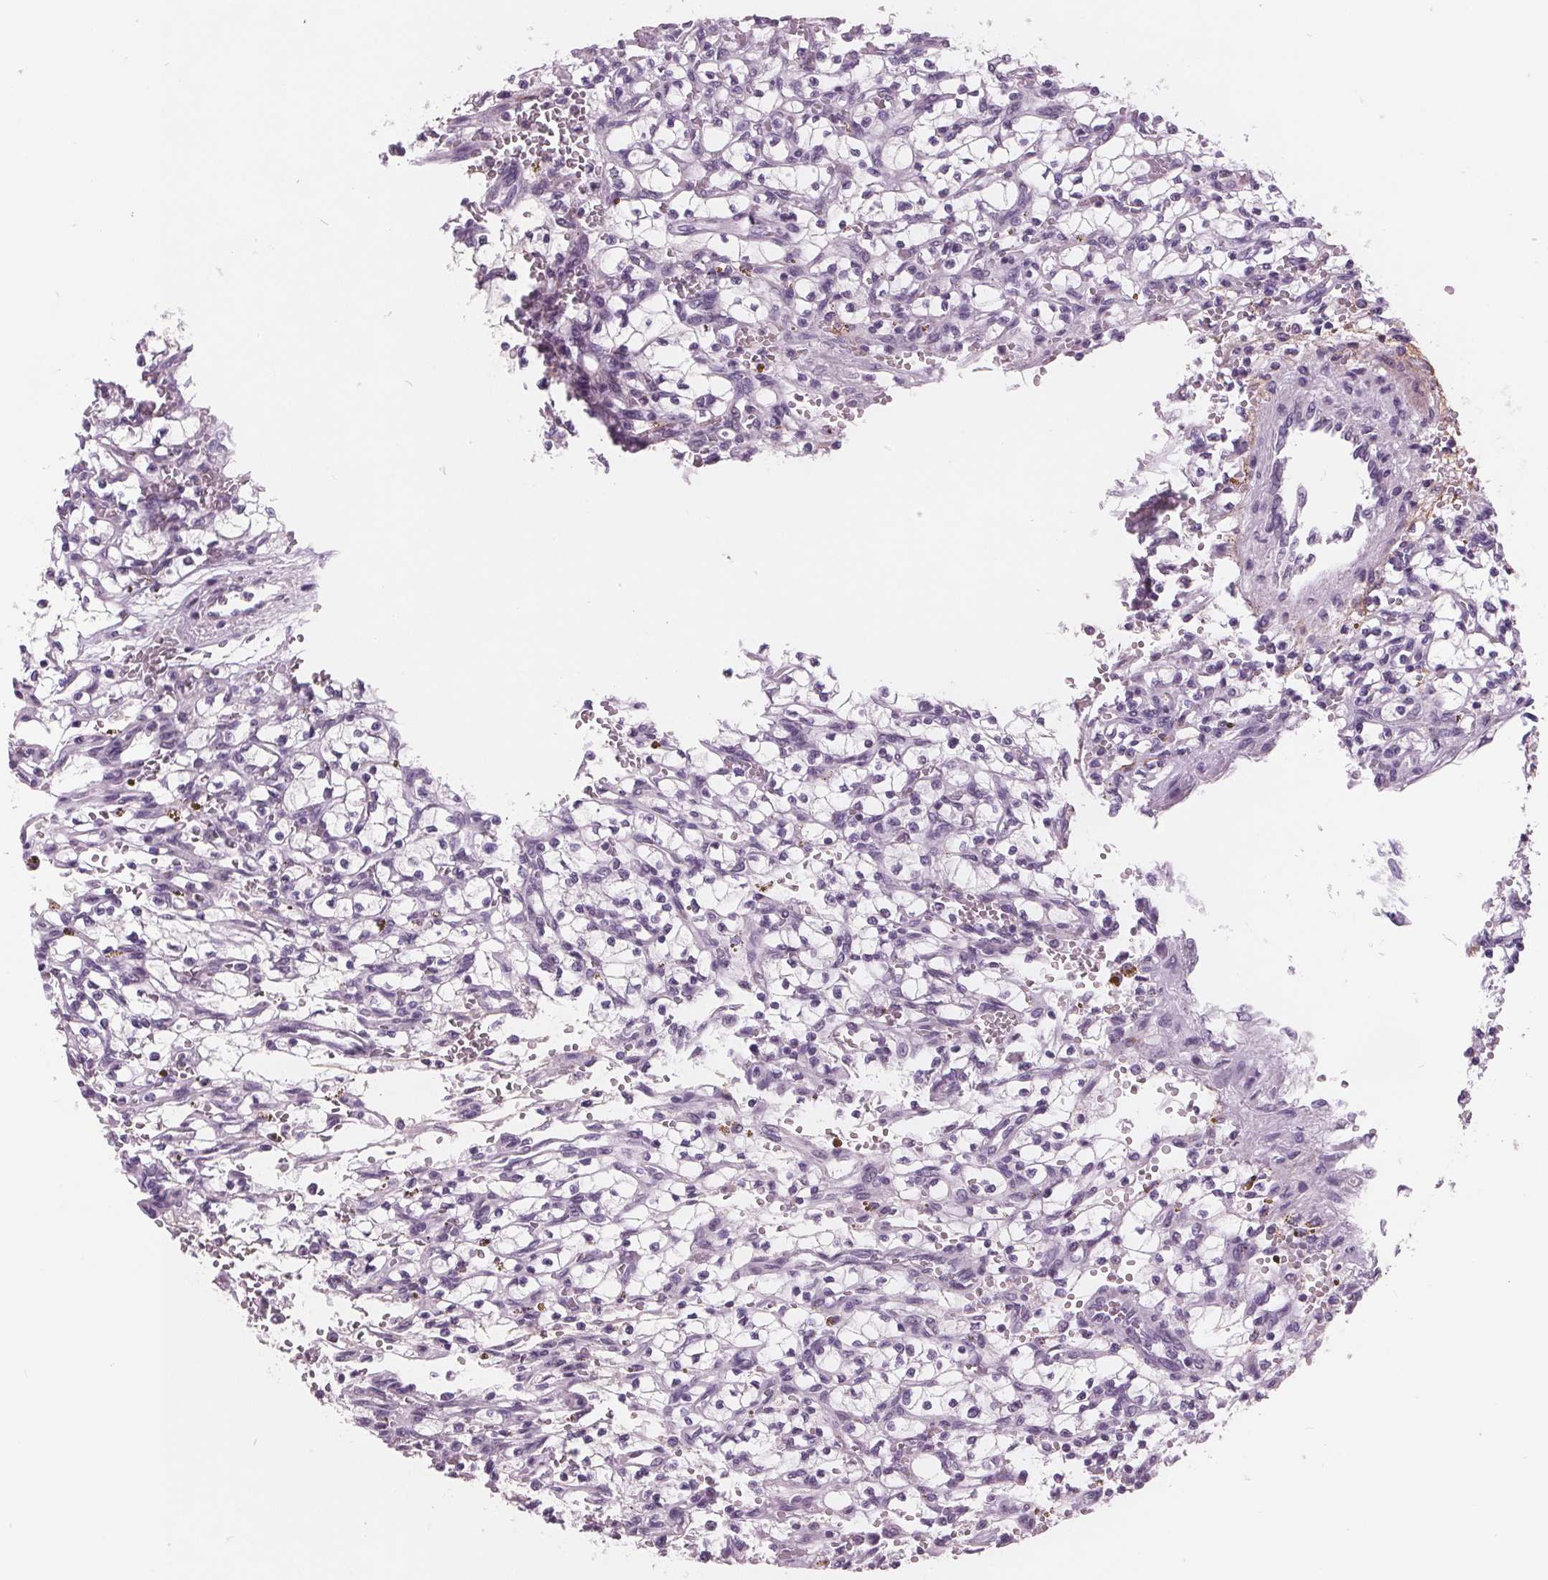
{"staining": {"intensity": "negative", "quantity": "none", "location": "none"}, "tissue": "renal cancer", "cell_type": "Tumor cells", "image_type": "cancer", "snomed": [{"axis": "morphology", "description": "Adenocarcinoma, NOS"}, {"axis": "topography", "description": "Kidney"}], "caption": "The immunohistochemistry photomicrograph has no significant positivity in tumor cells of renal adenocarcinoma tissue. (DAB (3,3'-diaminobenzidine) immunohistochemistry visualized using brightfield microscopy, high magnification).", "gene": "AMBP", "patient": {"sex": "female", "age": 64}}